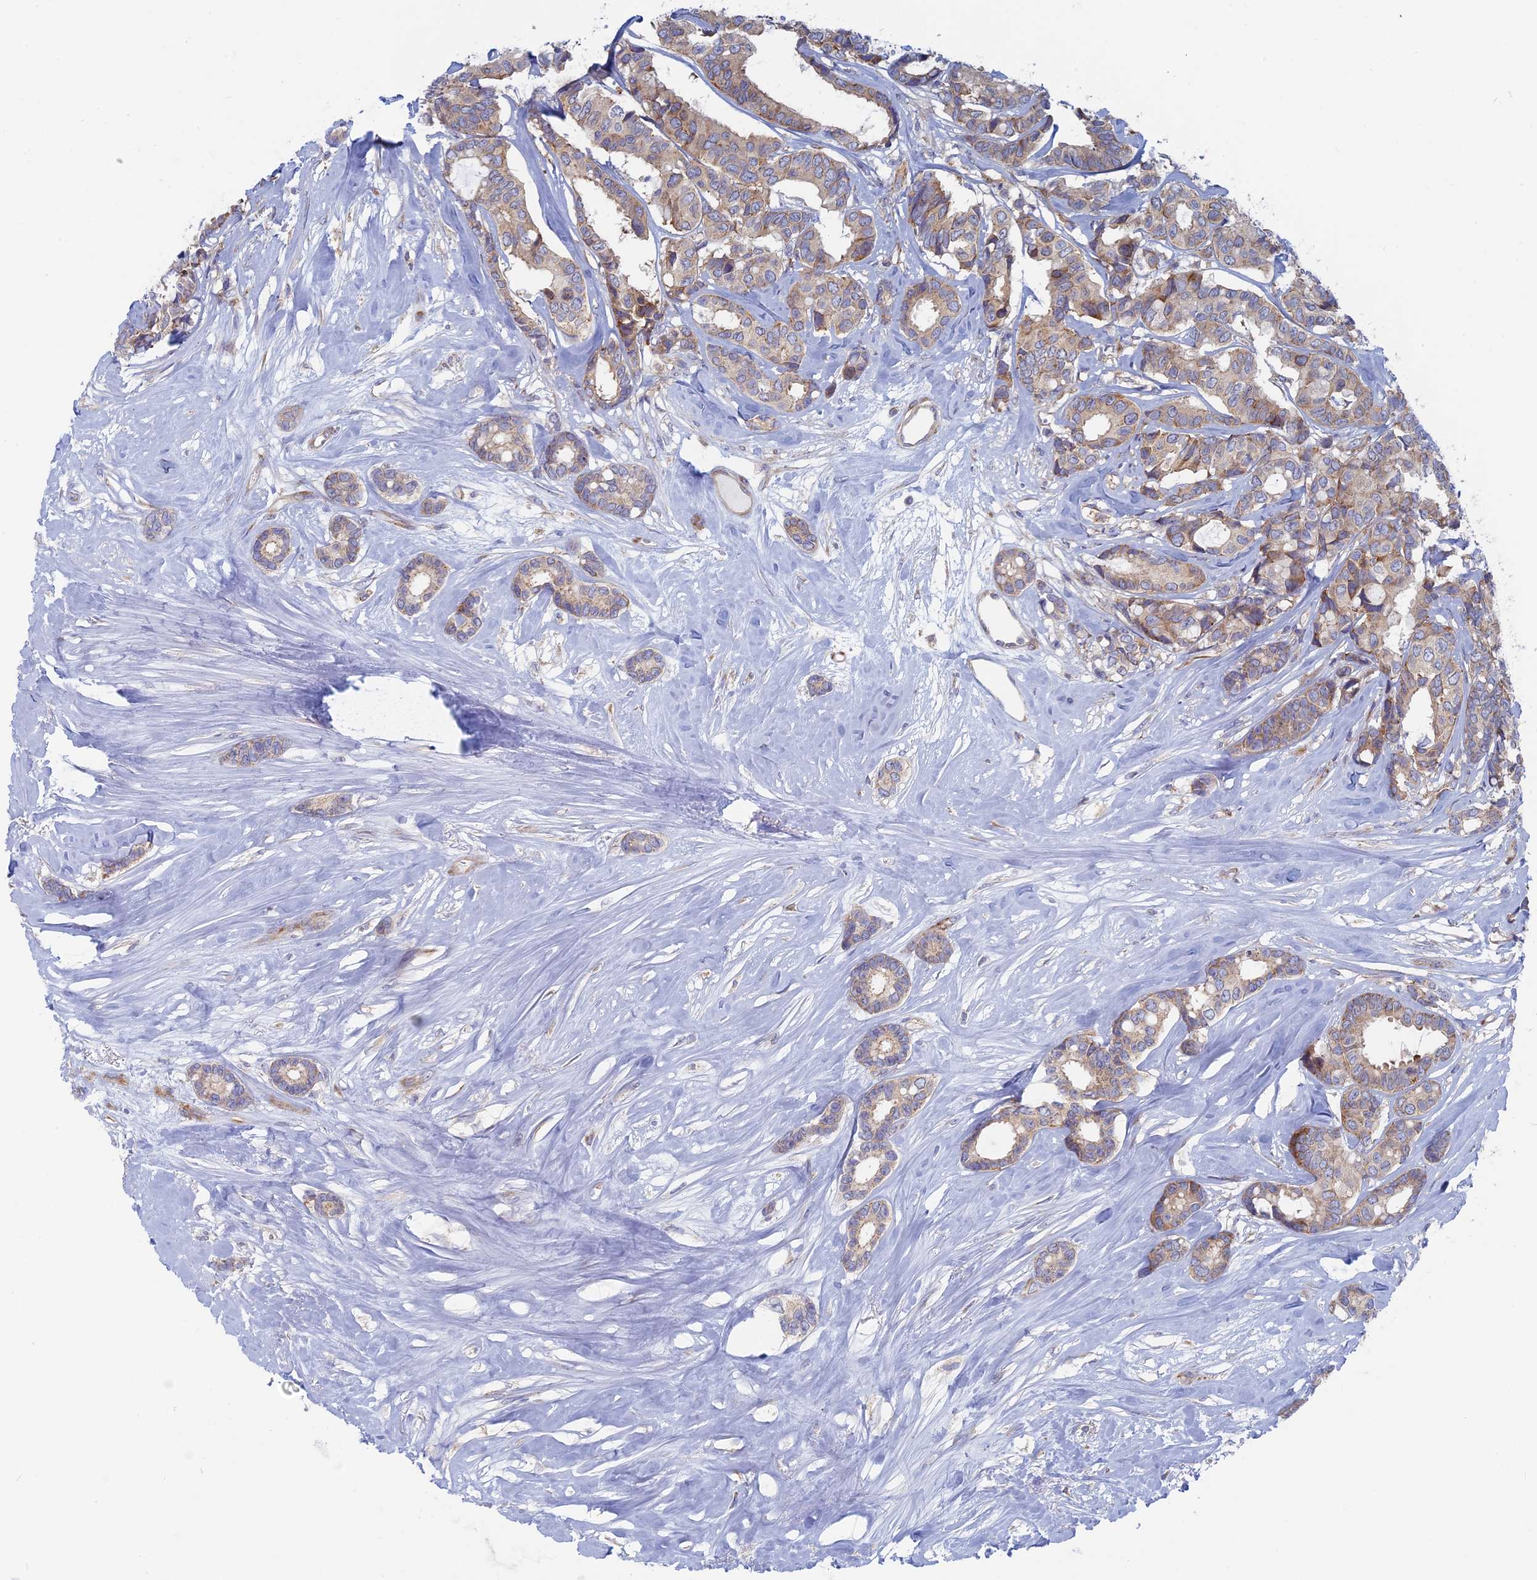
{"staining": {"intensity": "weak", "quantity": "25%-75%", "location": "cytoplasmic/membranous"}, "tissue": "breast cancer", "cell_type": "Tumor cells", "image_type": "cancer", "snomed": [{"axis": "morphology", "description": "Duct carcinoma"}, {"axis": "topography", "description": "Breast"}], "caption": "Weak cytoplasmic/membranous expression is seen in approximately 25%-75% of tumor cells in invasive ductal carcinoma (breast). (DAB (3,3'-diaminobenzidine) IHC, brown staining for protein, blue staining for nuclei).", "gene": "TBC1D30", "patient": {"sex": "female", "age": 87}}